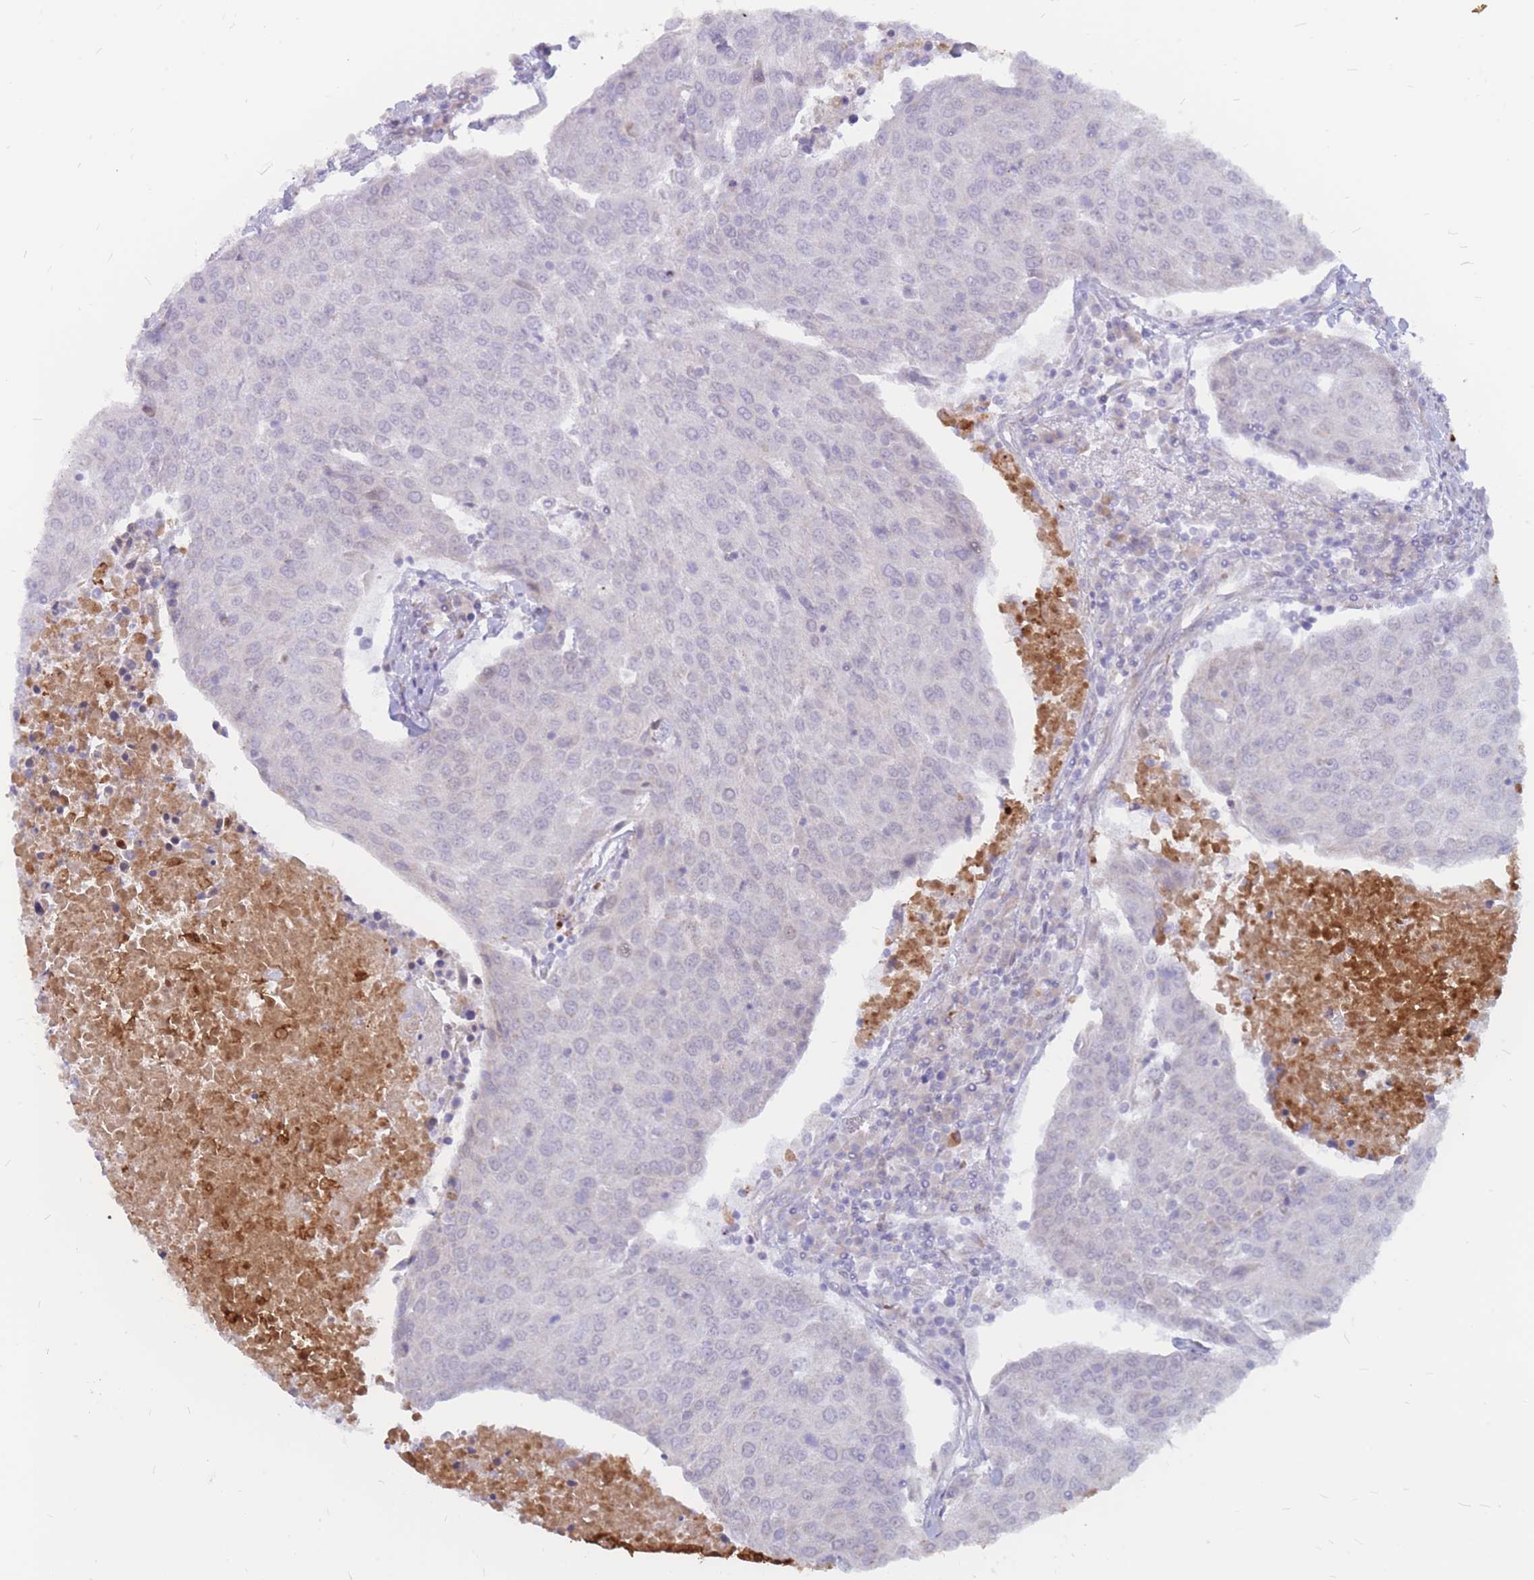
{"staining": {"intensity": "negative", "quantity": "none", "location": "none"}, "tissue": "urothelial cancer", "cell_type": "Tumor cells", "image_type": "cancer", "snomed": [{"axis": "morphology", "description": "Urothelial carcinoma, High grade"}, {"axis": "topography", "description": "Urinary bladder"}], "caption": "DAB (3,3'-diaminobenzidine) immunohistochemical staining of human urothelial carcinoma (high-grade) demonstrates no significant positivity in tumor cells. (DAB IHC, high magnification).", "gene": "ADD2", "patient": {"sex": "female", "age": 85}}